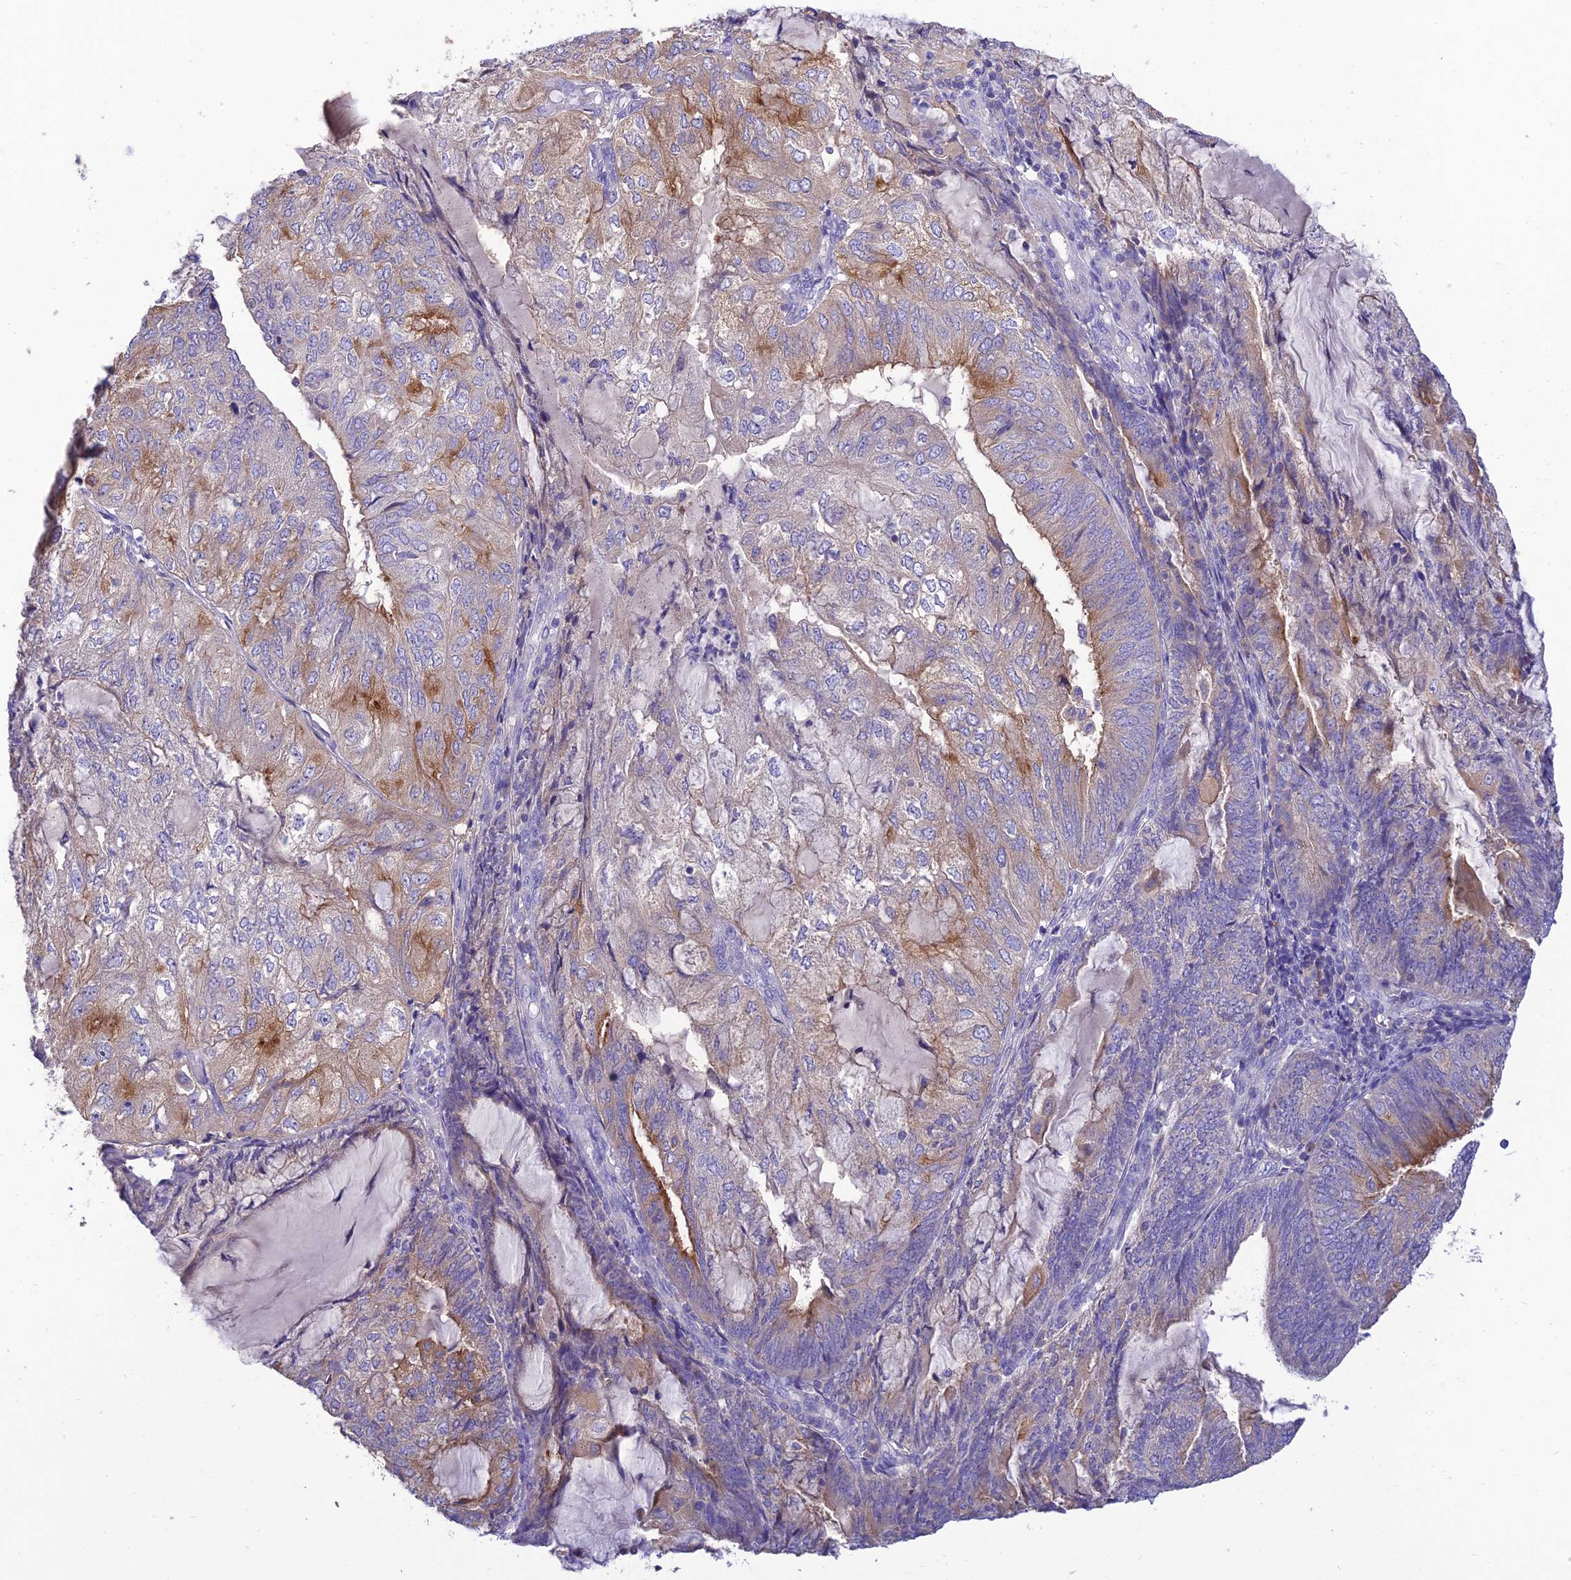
{"staining": {"intensity": "moderate", "quantity": "<25%", "location": "cytoplasmic/membranous"}, "tissue": "endometrial cancer", "cell_type": "Tumor cells", "image_type": "cancer", "snomed": [{"axis": "morphology", "description": "Adenocarcinoma, NOS"}, {"axis": "topography", "description": "Endometrium"}], "caption": "Endometrial cancer tissue shows moderate cytoplasmic/membranous positivity in approximately <25% of tumor cells, visualized by immunohistochemistry.", "gene": "SFT2D2", "patient": {"sex": "female", "age": 81}}